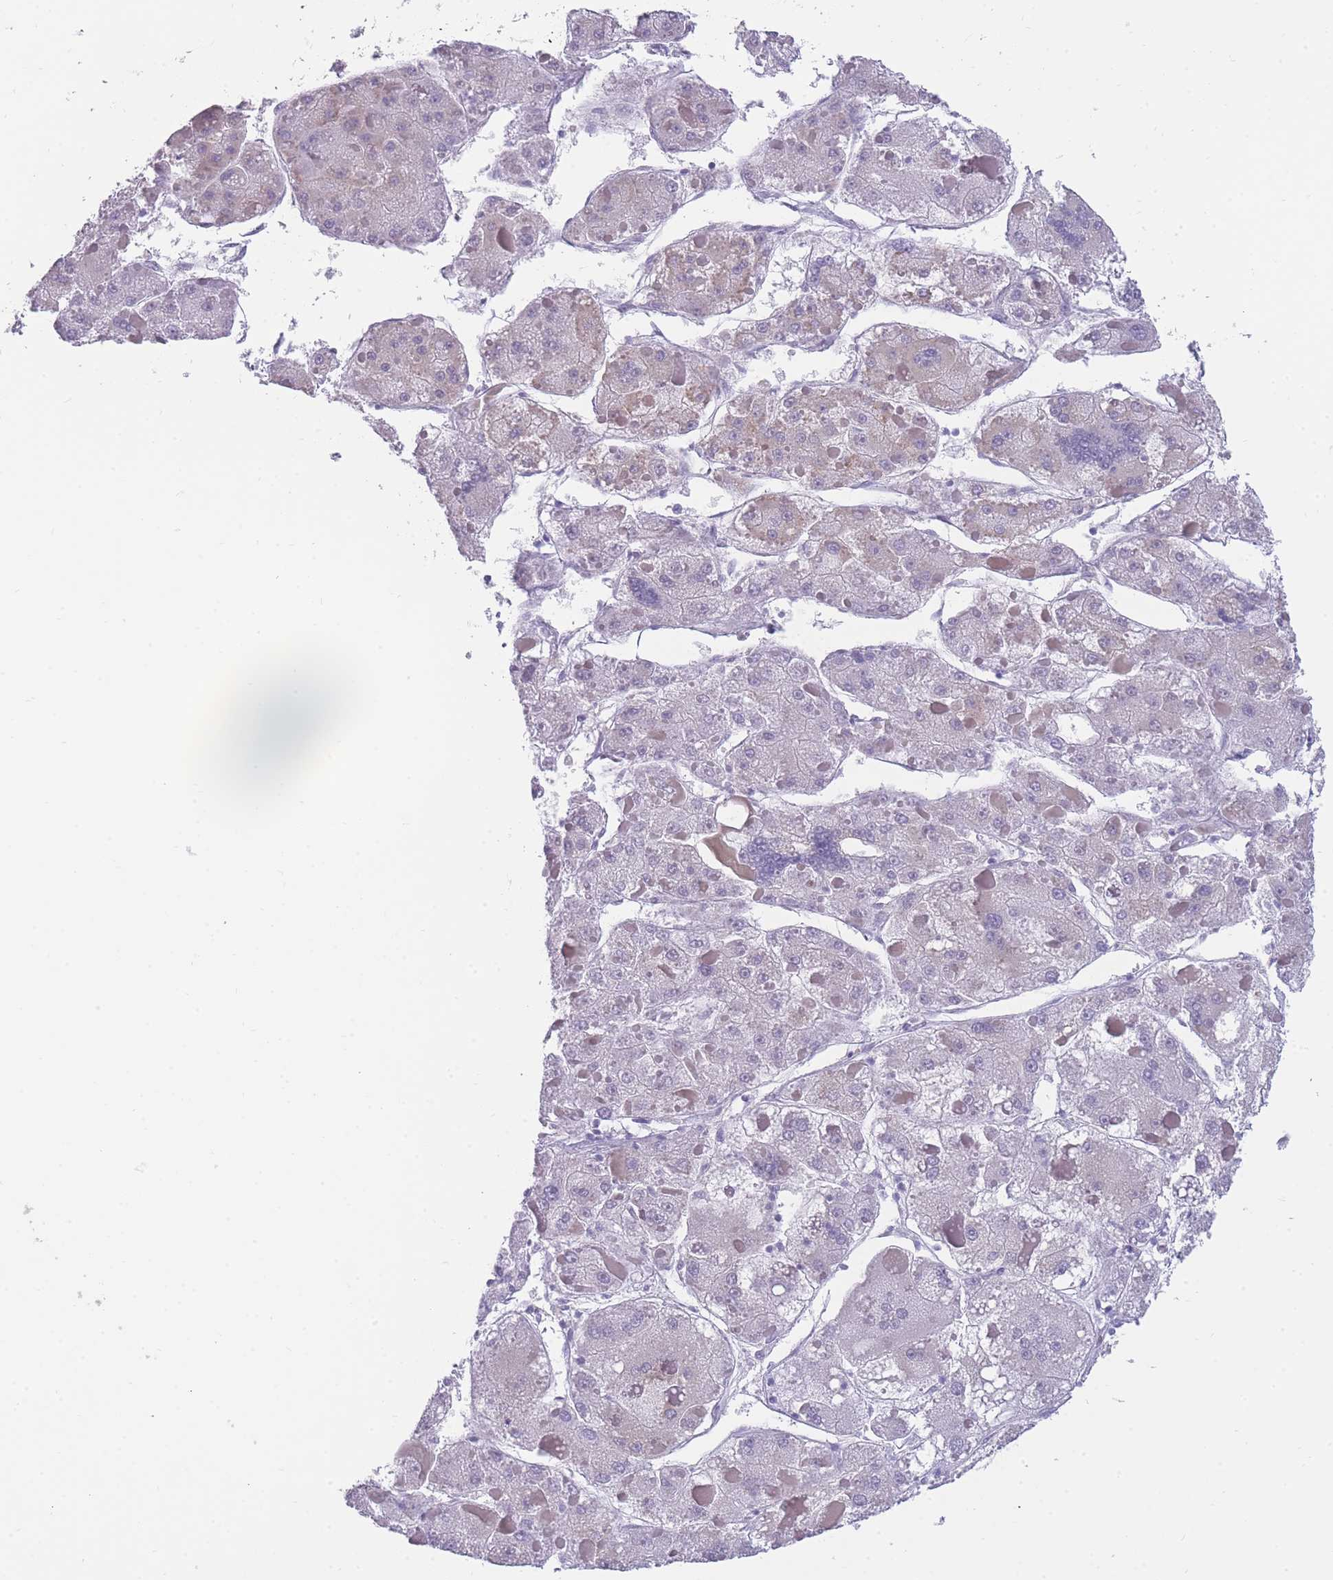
{"staining": {"intensity": "negative", "quantity": "none", "location": "none"}, "tissue": "liver cancer", "cell_type": "Tumor cells", "image_type": "cancer", "snomed": [{"axis": "morphology", "description": "Carcinoma, Hepatocellular, NOS"}, {"axis": "topography", "description": "Liver"}], "caption": "The photomicrograph displays no staining of tumor cells in hepatocellular carcinoma (liver).", "gene": "ZNF662", "patient": {"sex": "female", "age": 73}}